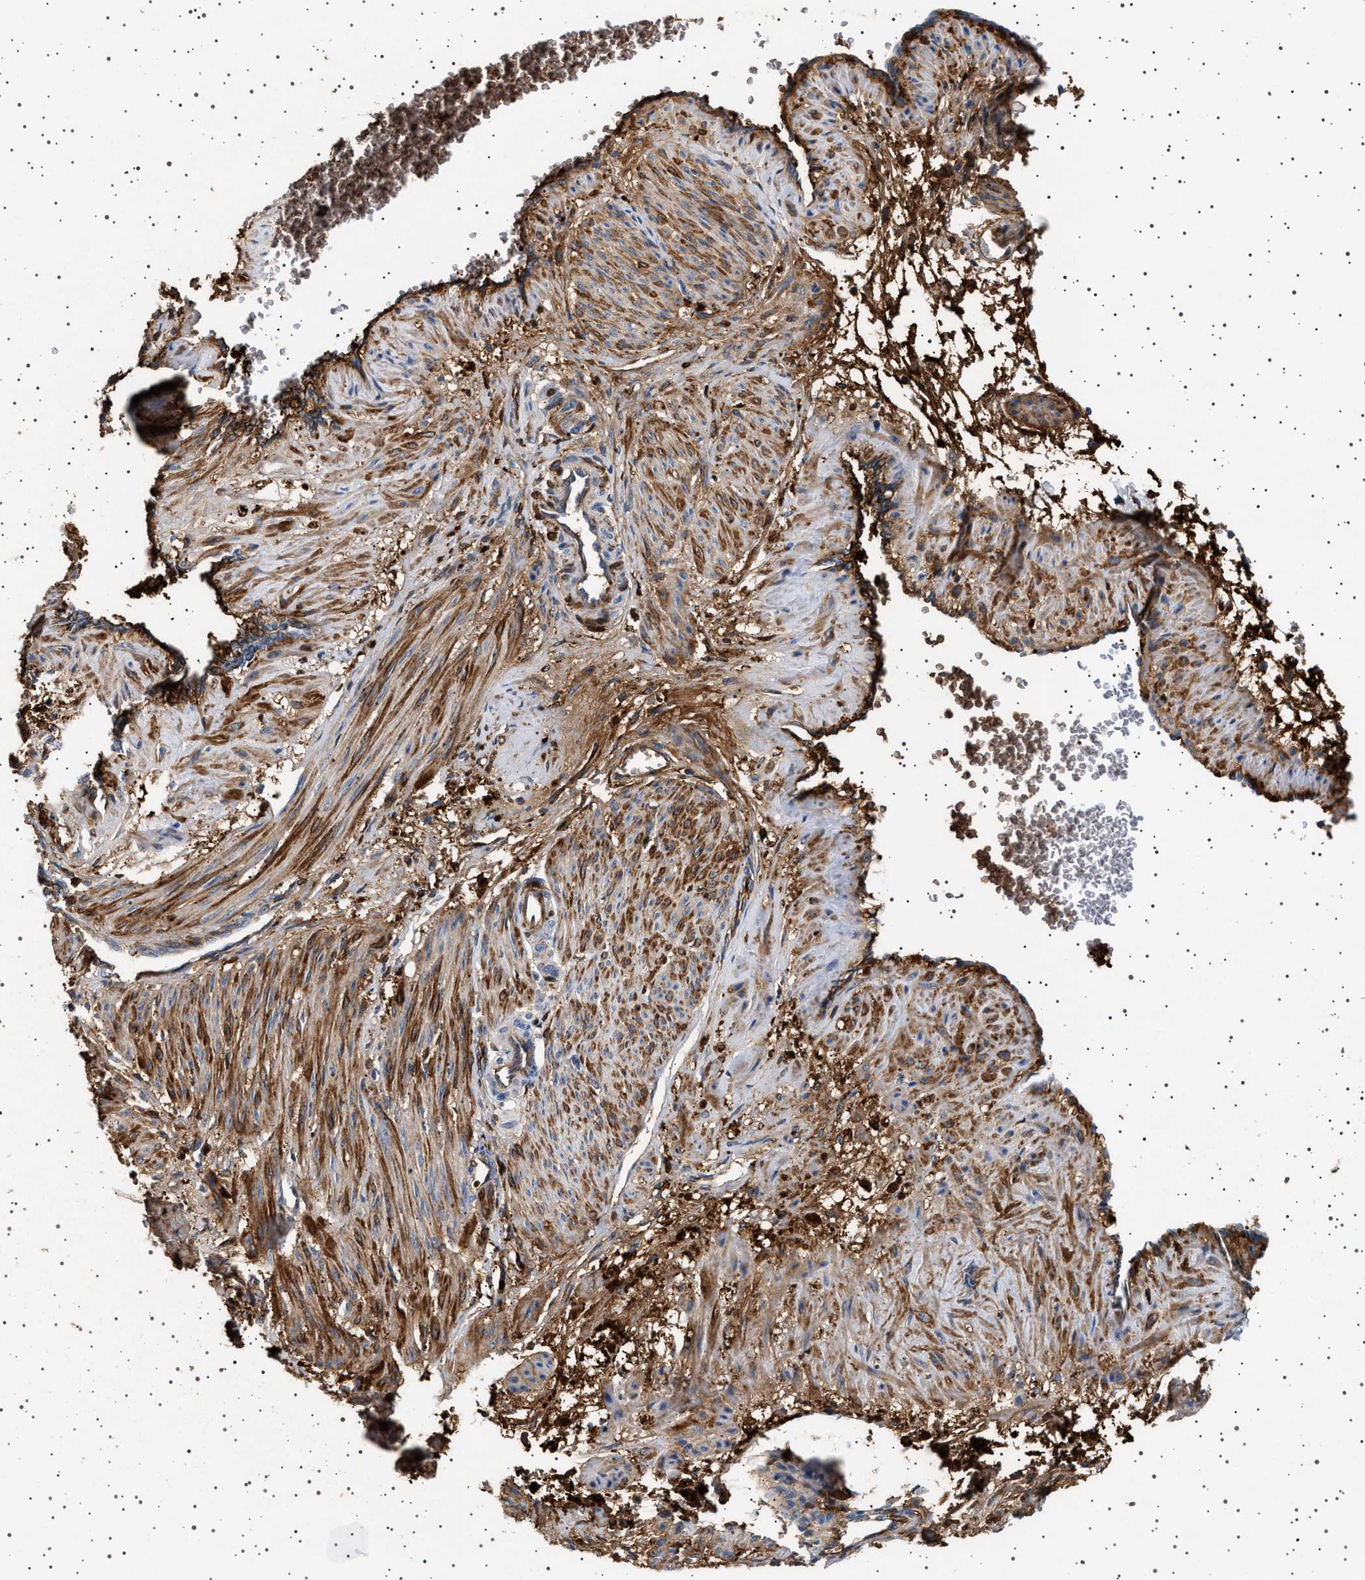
{"staining": {"intensity": "moderate", "quantity": ">75%", "location": "cytoplasmic/membranous"}, "tissue": "smooth muscle", "cell_type": "Smooth muscle cells", "image_type": "normal", "snomed": [{"axis": "morphology", "description": "Normal tissue, NOS"}, {"axis": "topography", "description": "Endometrium"}], "caption": "Unremarkable smooth muscle exhibits moderate cytoplasmic/membranous expression in approximately >75% of smooth muscle cells.", "gene": "FICD", "patient": {"sex": "female", "age": 33}}